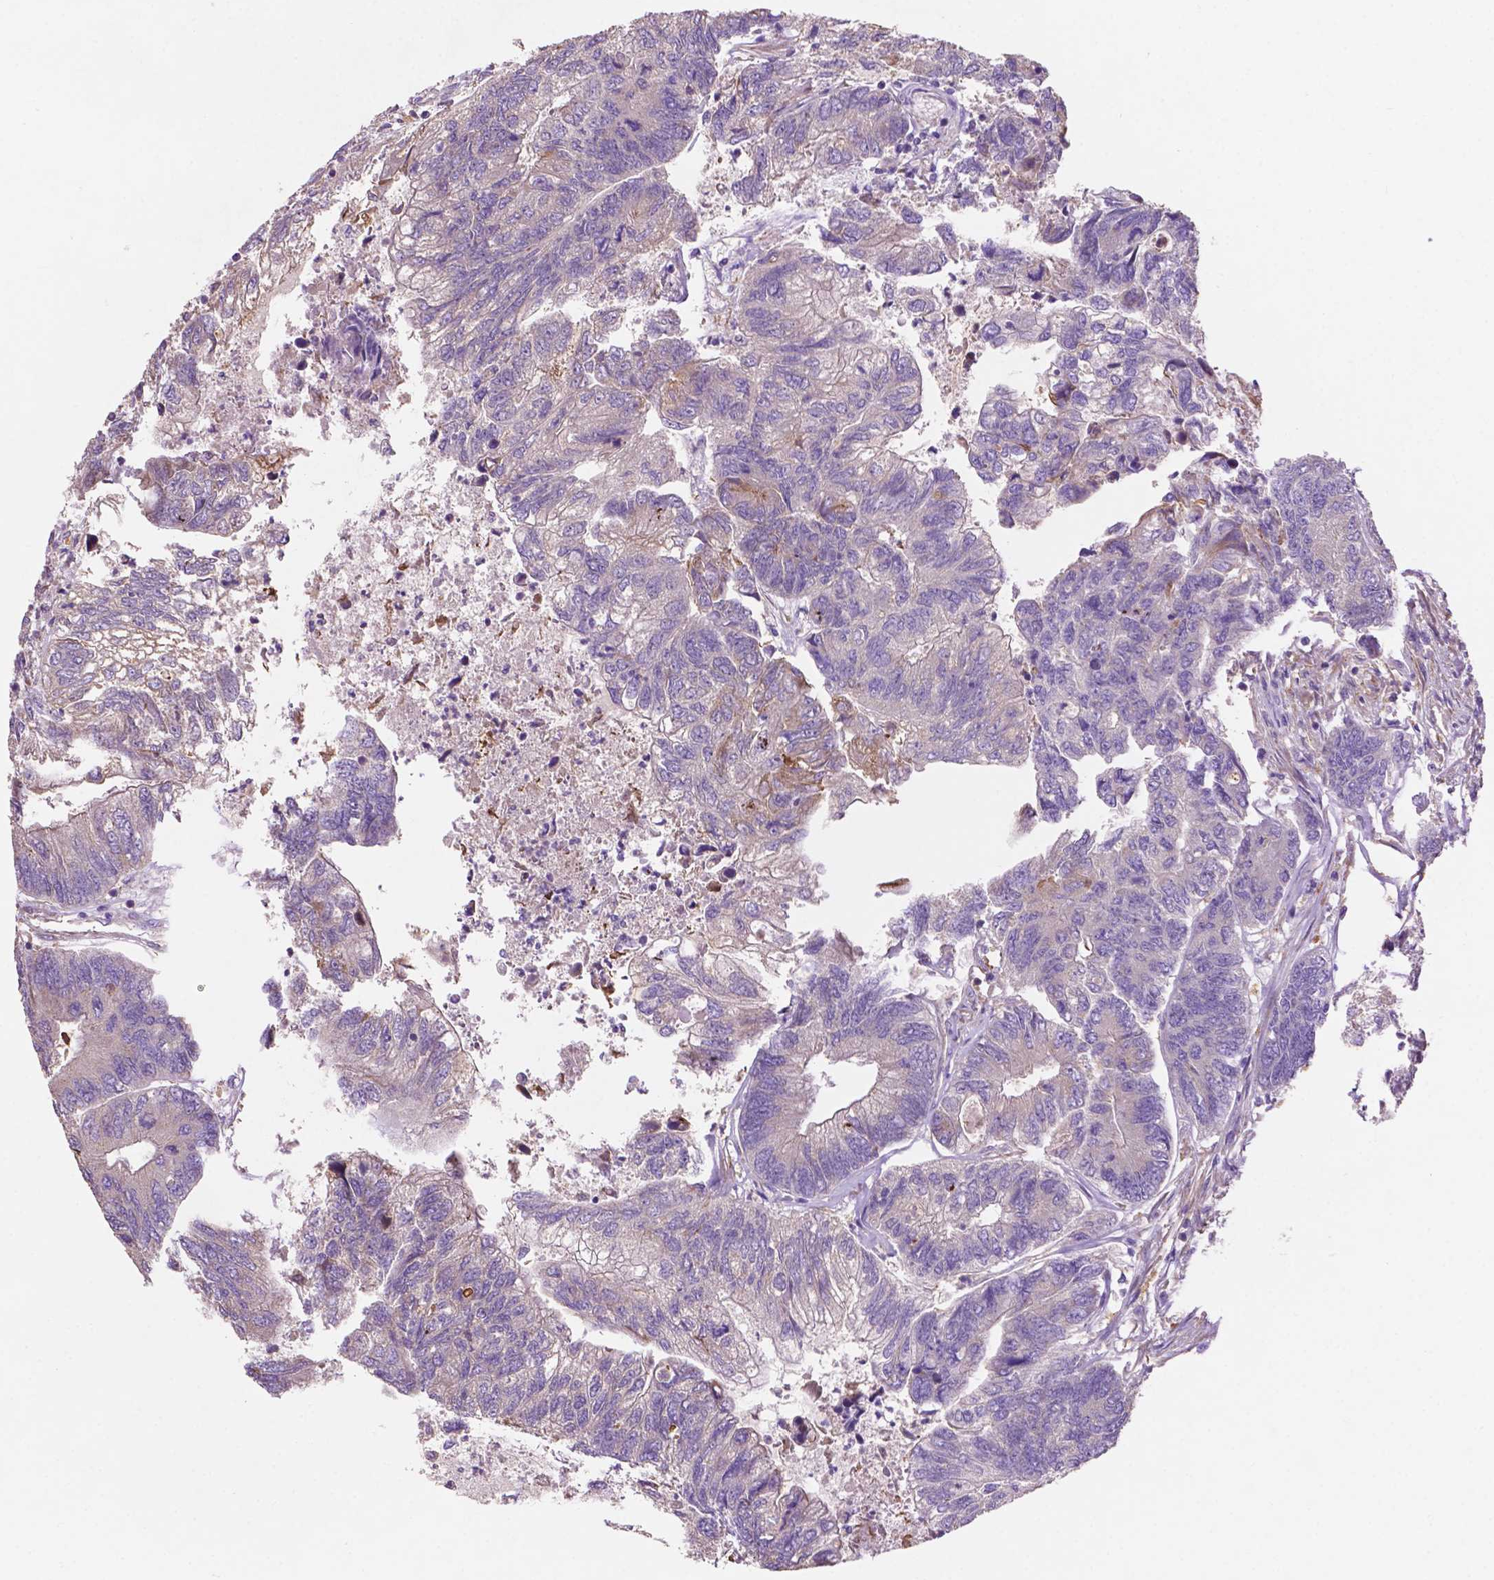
{"staining": {"intensity": "negative", "quantity": "none", "location": "none"}, "tissue": "colorectal cancer", "cell_type": "Tumor cells", "image_type": "cancer", "snomed": [{"axis": "morphology", "description": "Adenocarcinoma, NOS"}, {"axis": "topography", "description": "Colon"}], "caption": "A photomicrograph of adenocarcinoma (colorectal) stained for a protein displays no brown staining in tumor cells.", "gene": "MBTPS1", "patient": {"sex": "female", "age": 67}}